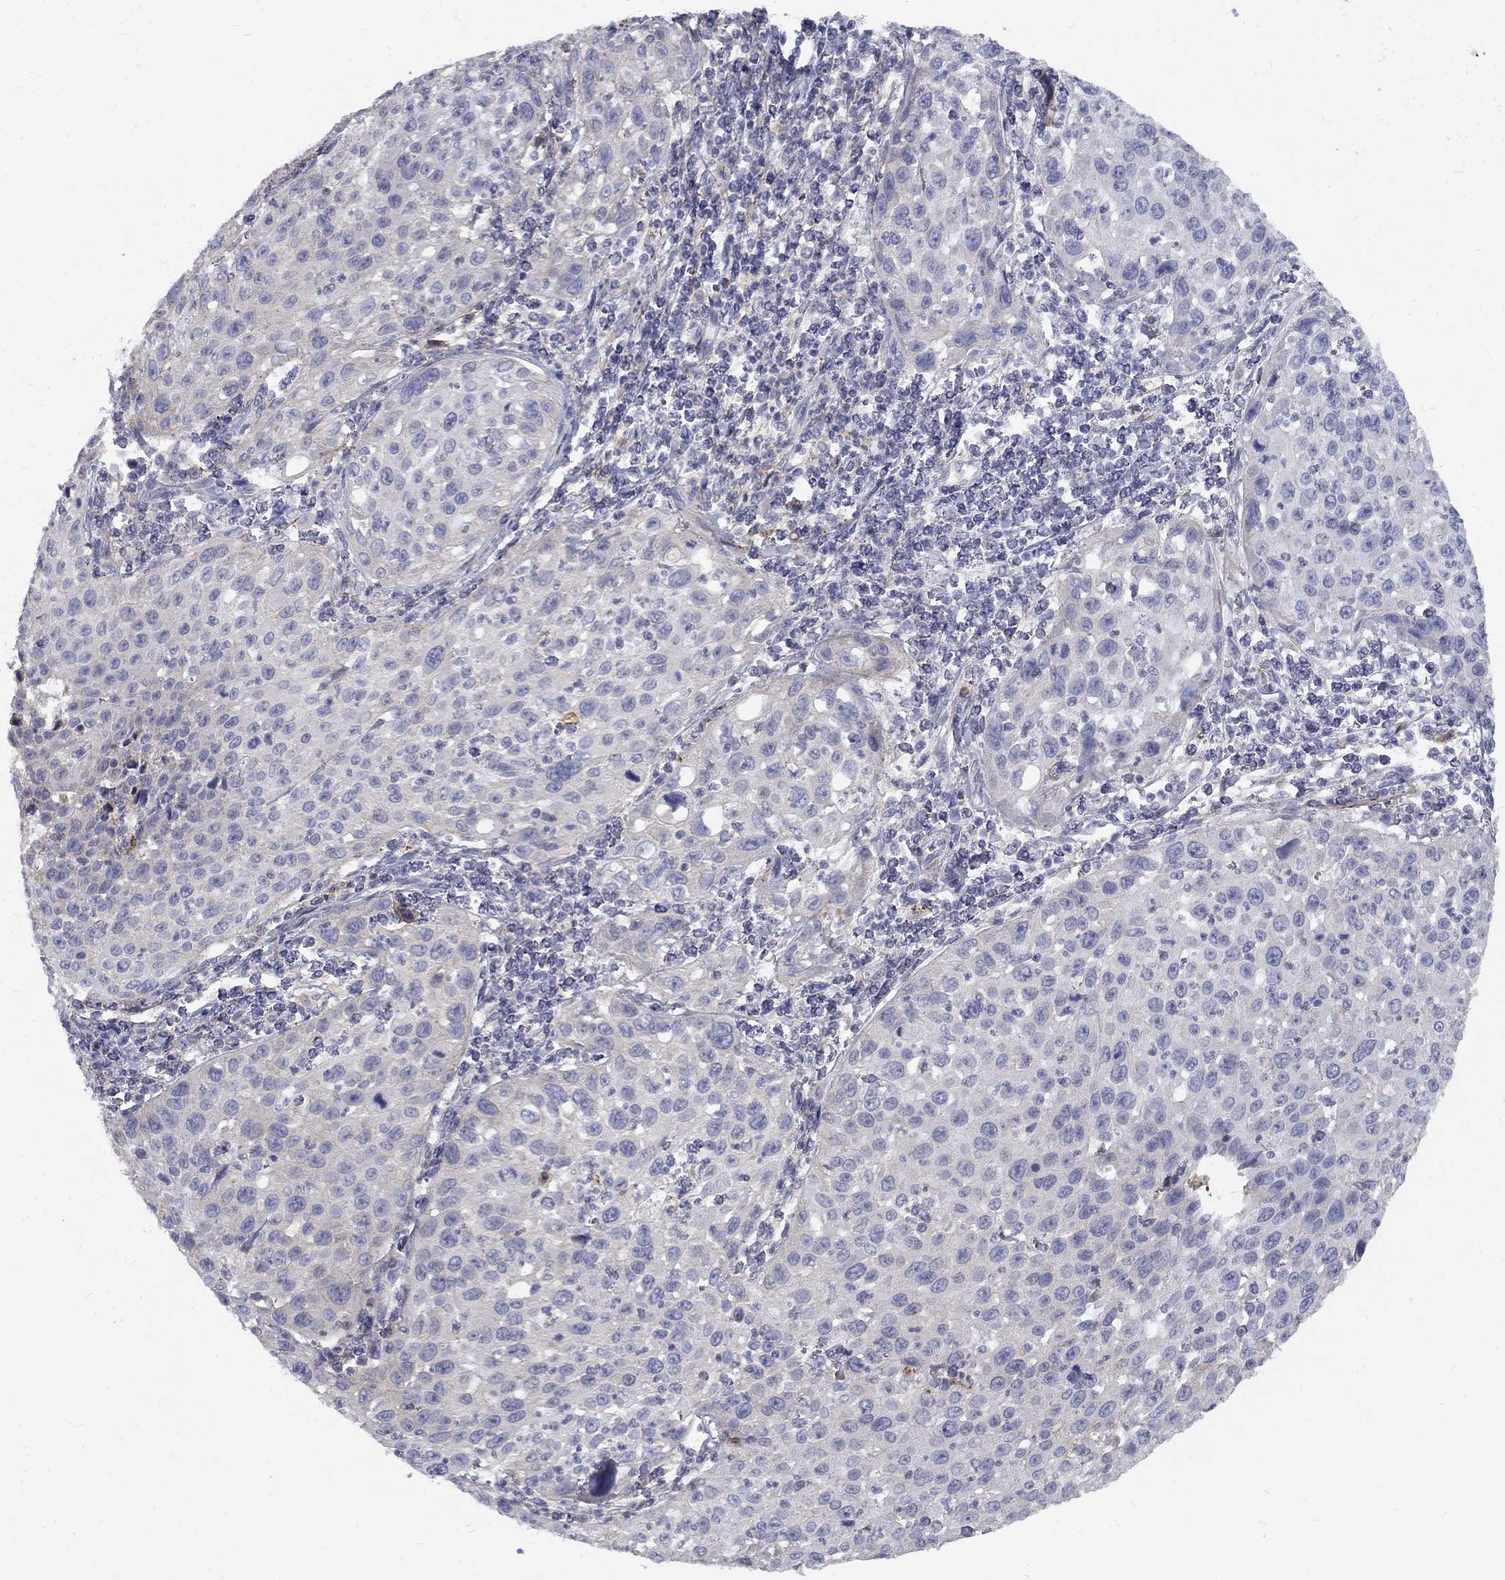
{"staining": {"intensity": "negative", "quantity": "none", "location": "none"}, "tissue": "cervical cancer", "cell_type": "Tumor cells", "image_type": "cancer", "snomed": [{"axis": "morphology", "description": "Squamous cell carcinoma, NOS"}, {"axis": "topography", "description": "Cervix"}], "caption": "A high-resolution micrograph shows immunohistochemistry (IHC) staining of cervical cancer, which shows no significant staining in tumor cells.", "gene": "EPDR1", "patient": {"sex": "female", "age": 26}}